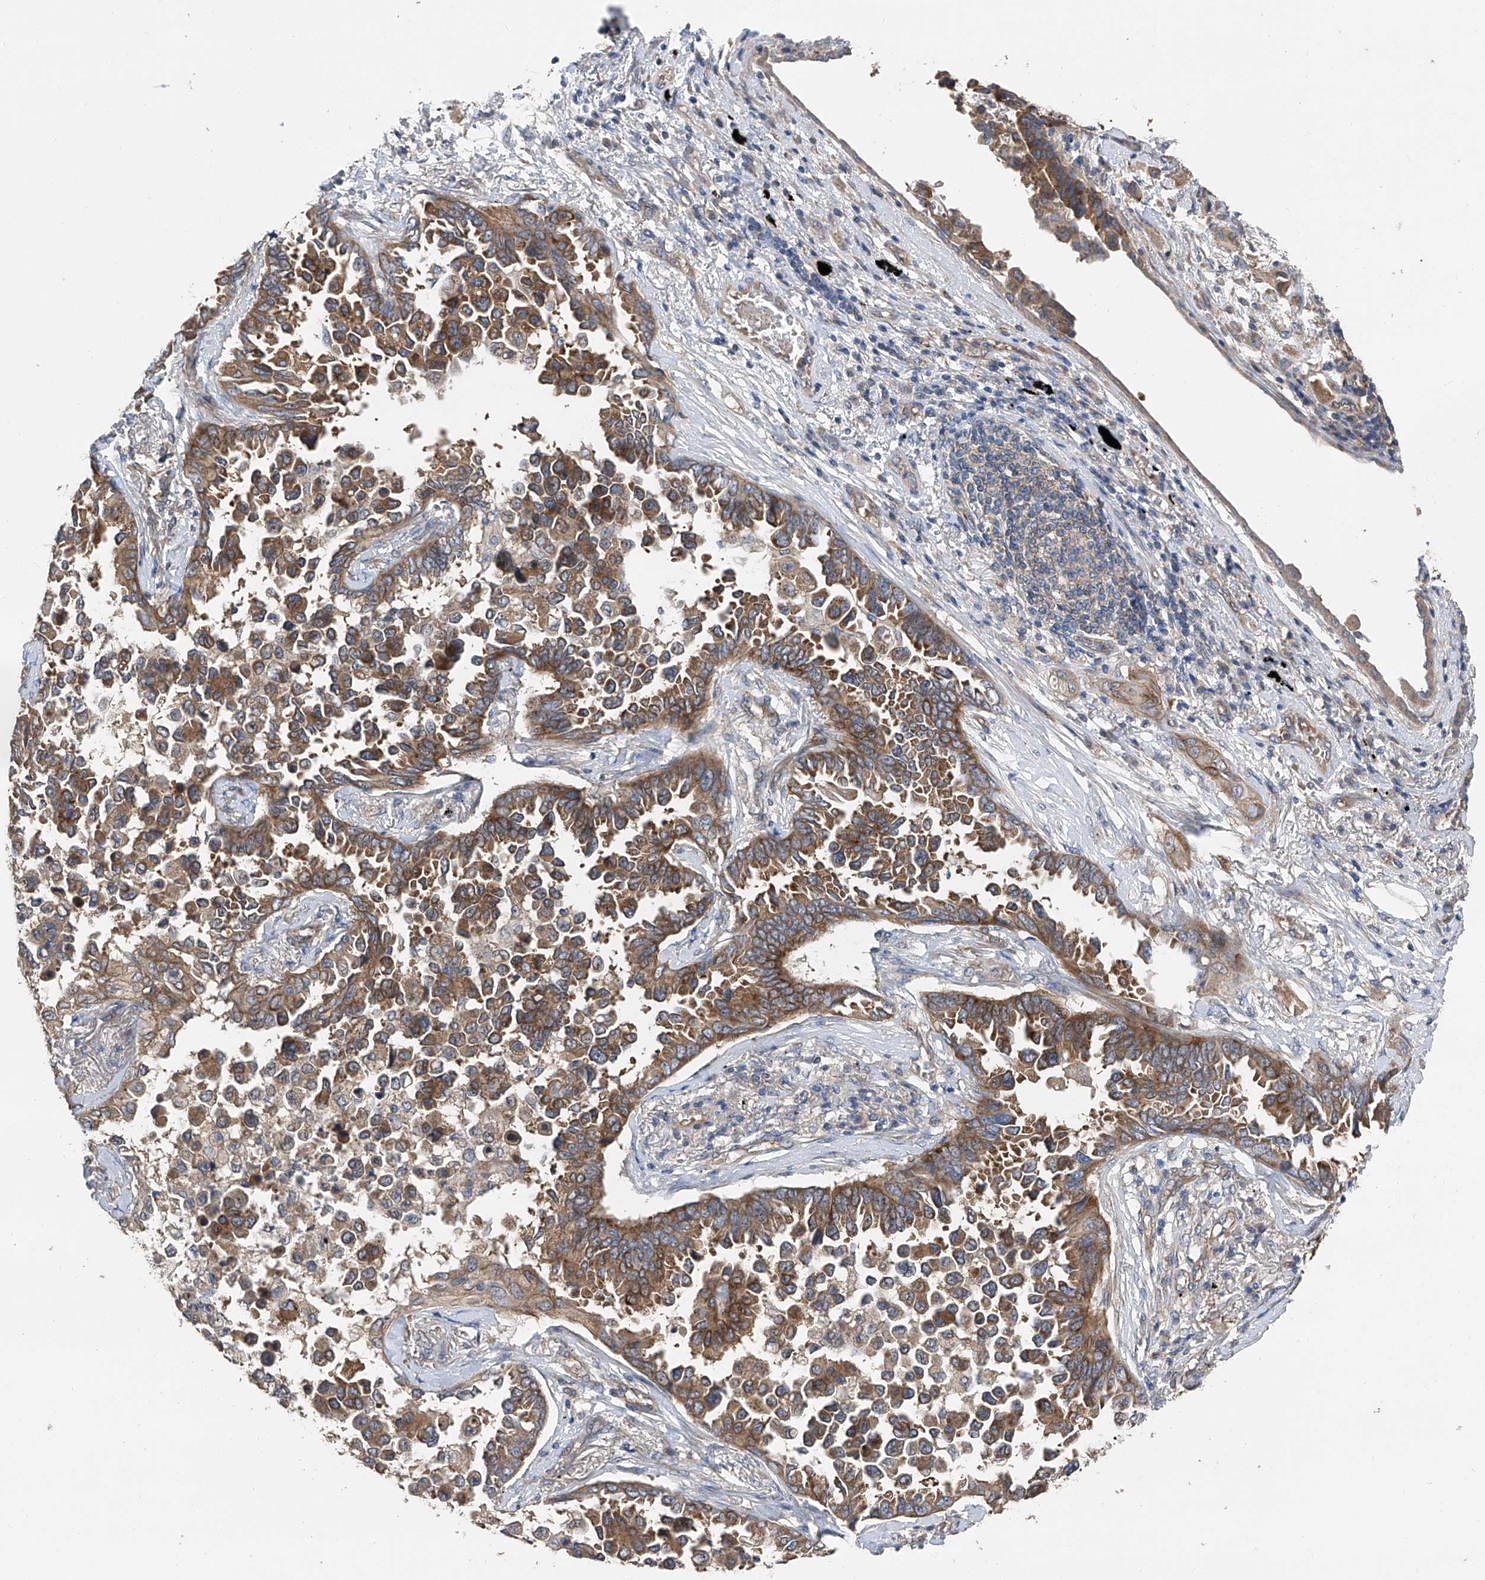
{"staining": {"intensity": "moderate", "quantity": ">75%", "location": "cytoplasmic/membranous"}, "tissue": "lung cancer", "cell_type": "Tumor cells", "image_type": "cancer", "snomed": [{"axis": "morphology", "description": "Adenocarcinoma, NOS"}, {"axis": "topography", "description": "Lung"}], "caption": "Tumor cells demonstrate medium levels of moderate cytoplasmic/membranous staining in approximately >75% of cells in human lung cancer.", "gene": "PTK2", "patient": {"sex": "female", "age": 67}}